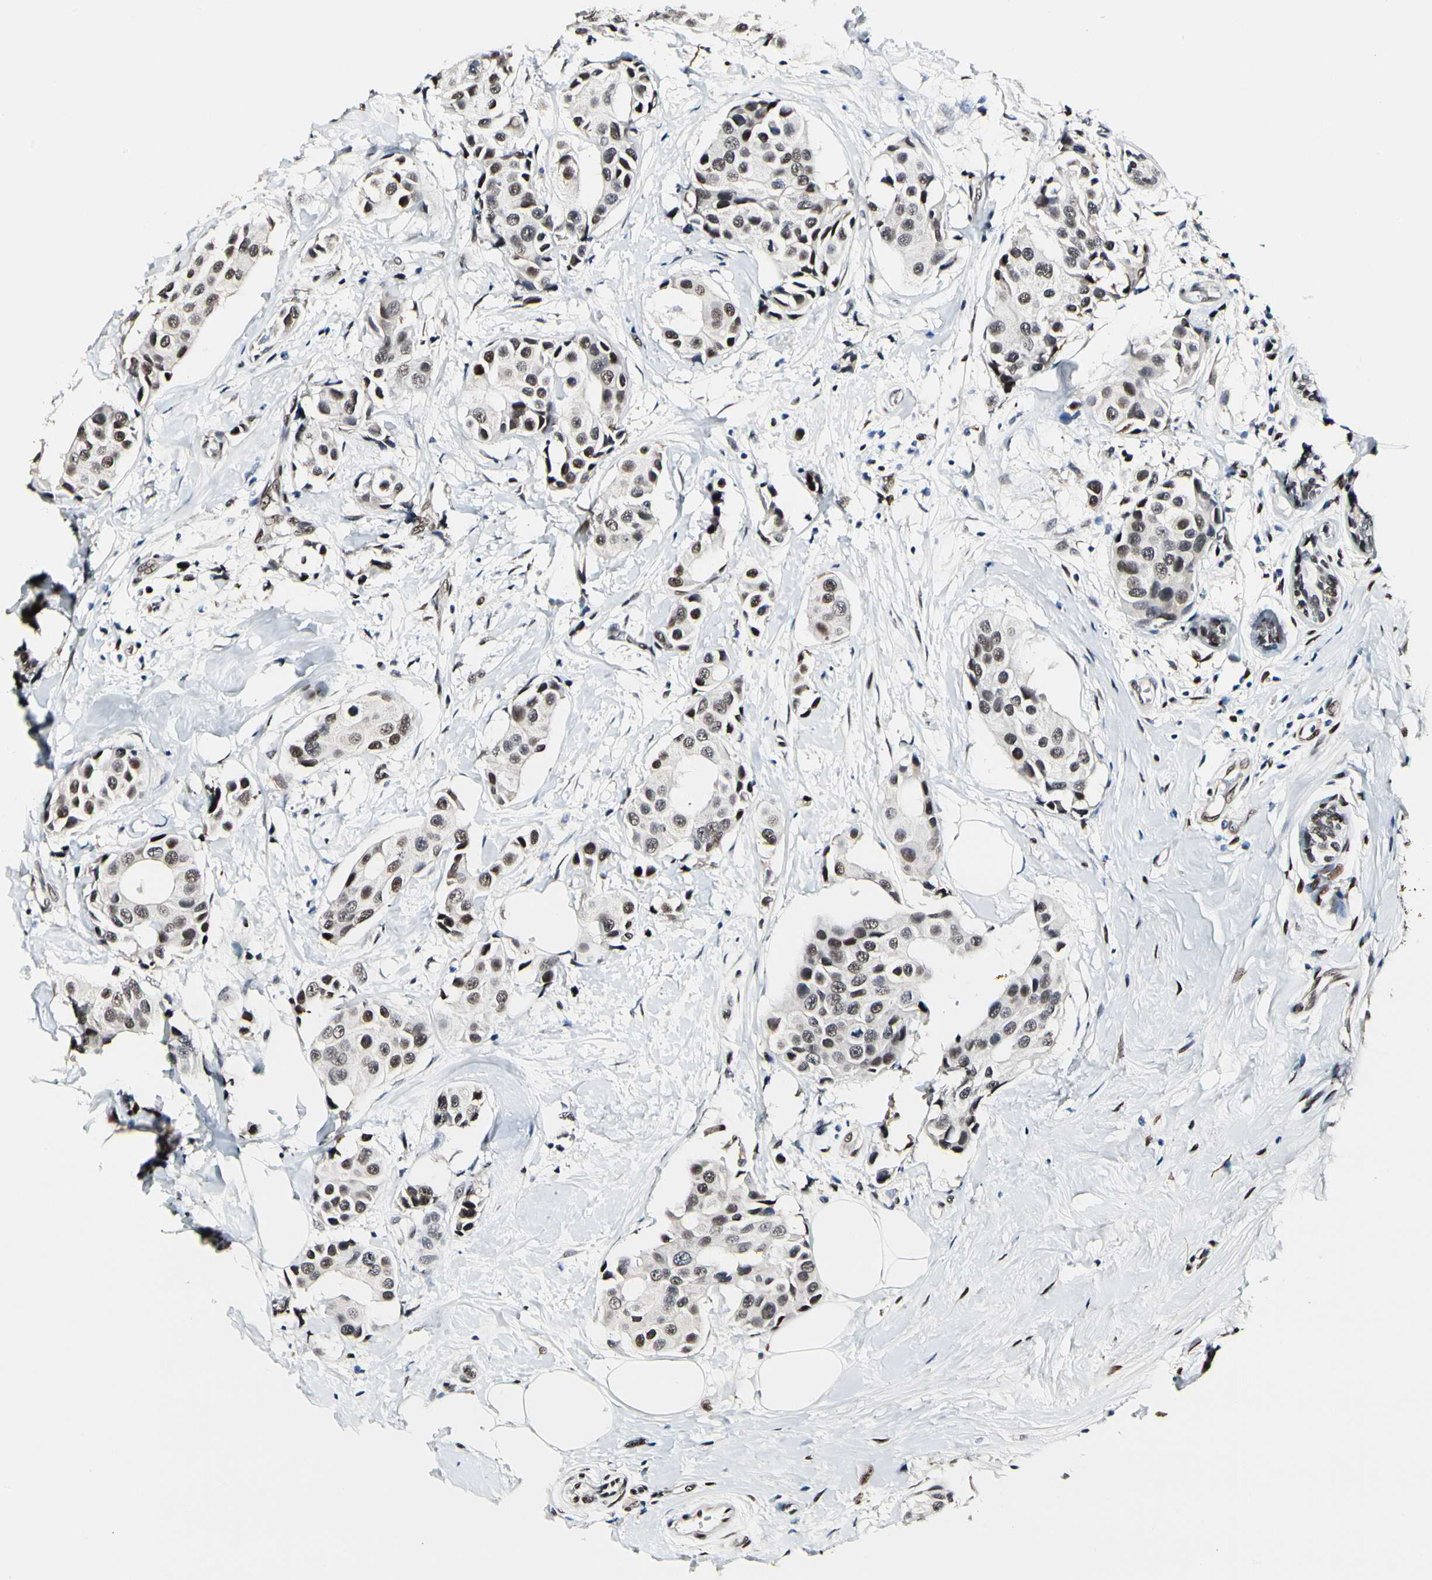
{"staining": {"intensity": "moderate", "quantity": ">75%", "location": "nuclear"}, "tissue": "breast cancer", "cell_type": "Tumor cells", "image_type": "cancer", "snomed": [{"axis": "morphology", "description": "Normal tissue, NOS"}, {"axis": "morphology", "description": "Duct carcinoma"}, {"axis": "topography", "description": "Breast"}], "caption": "This is a micrograph of immunohistochemistry (IHC) staining of breast invasive ductal carcinoma, which shows moderate expression in the nuclear of tumor cells.", "gene": "NFIA", "patient": {"sex": "female", "age": 39}}